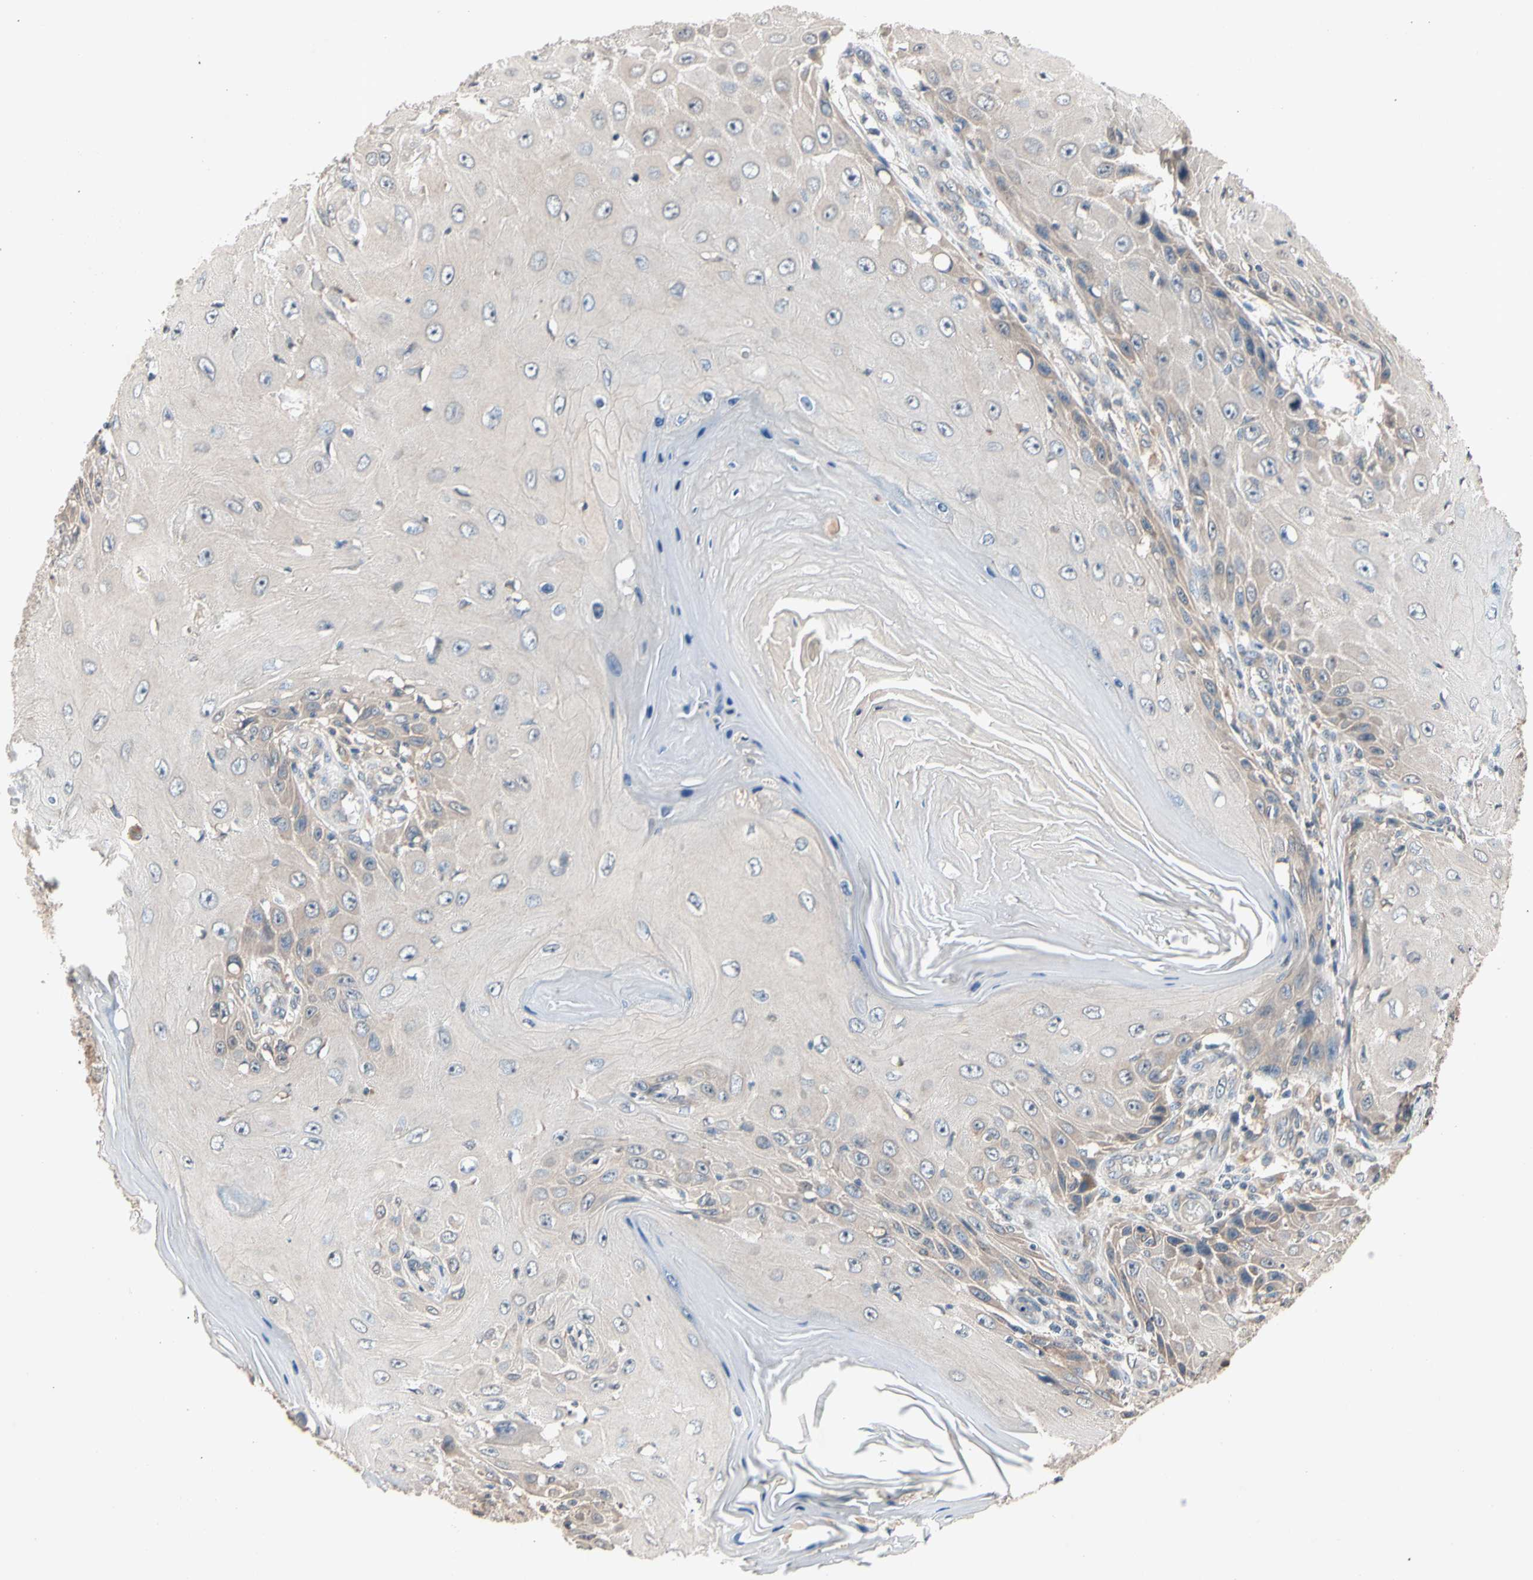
{"staining": {"intensity": "weak", "quantity": ">75%", "location": "cytoplasmic/membranous"}, "tissue": "skin cancer", "cell_type": "Tumor cells", "image_type": "cancer", "snomed": [{"axis": "morphology", "description": "Squamous cell carcinoma, NOS"}, {"axis": "topography", "description": "Skin"}], "caption": "Immunohistochemistry photomicrograph of neoplastic tissue: human skin cancer (squamous cell carcinoma) stained using IHC reveals low levels of weak protein expression localized specifically in the cytoplasmic/membranous of tumor cells, appearing as a cytoplasmic/membranous brown color.", "gene": "PRDX4", "patient": {"sex": "female", "age": 73}}